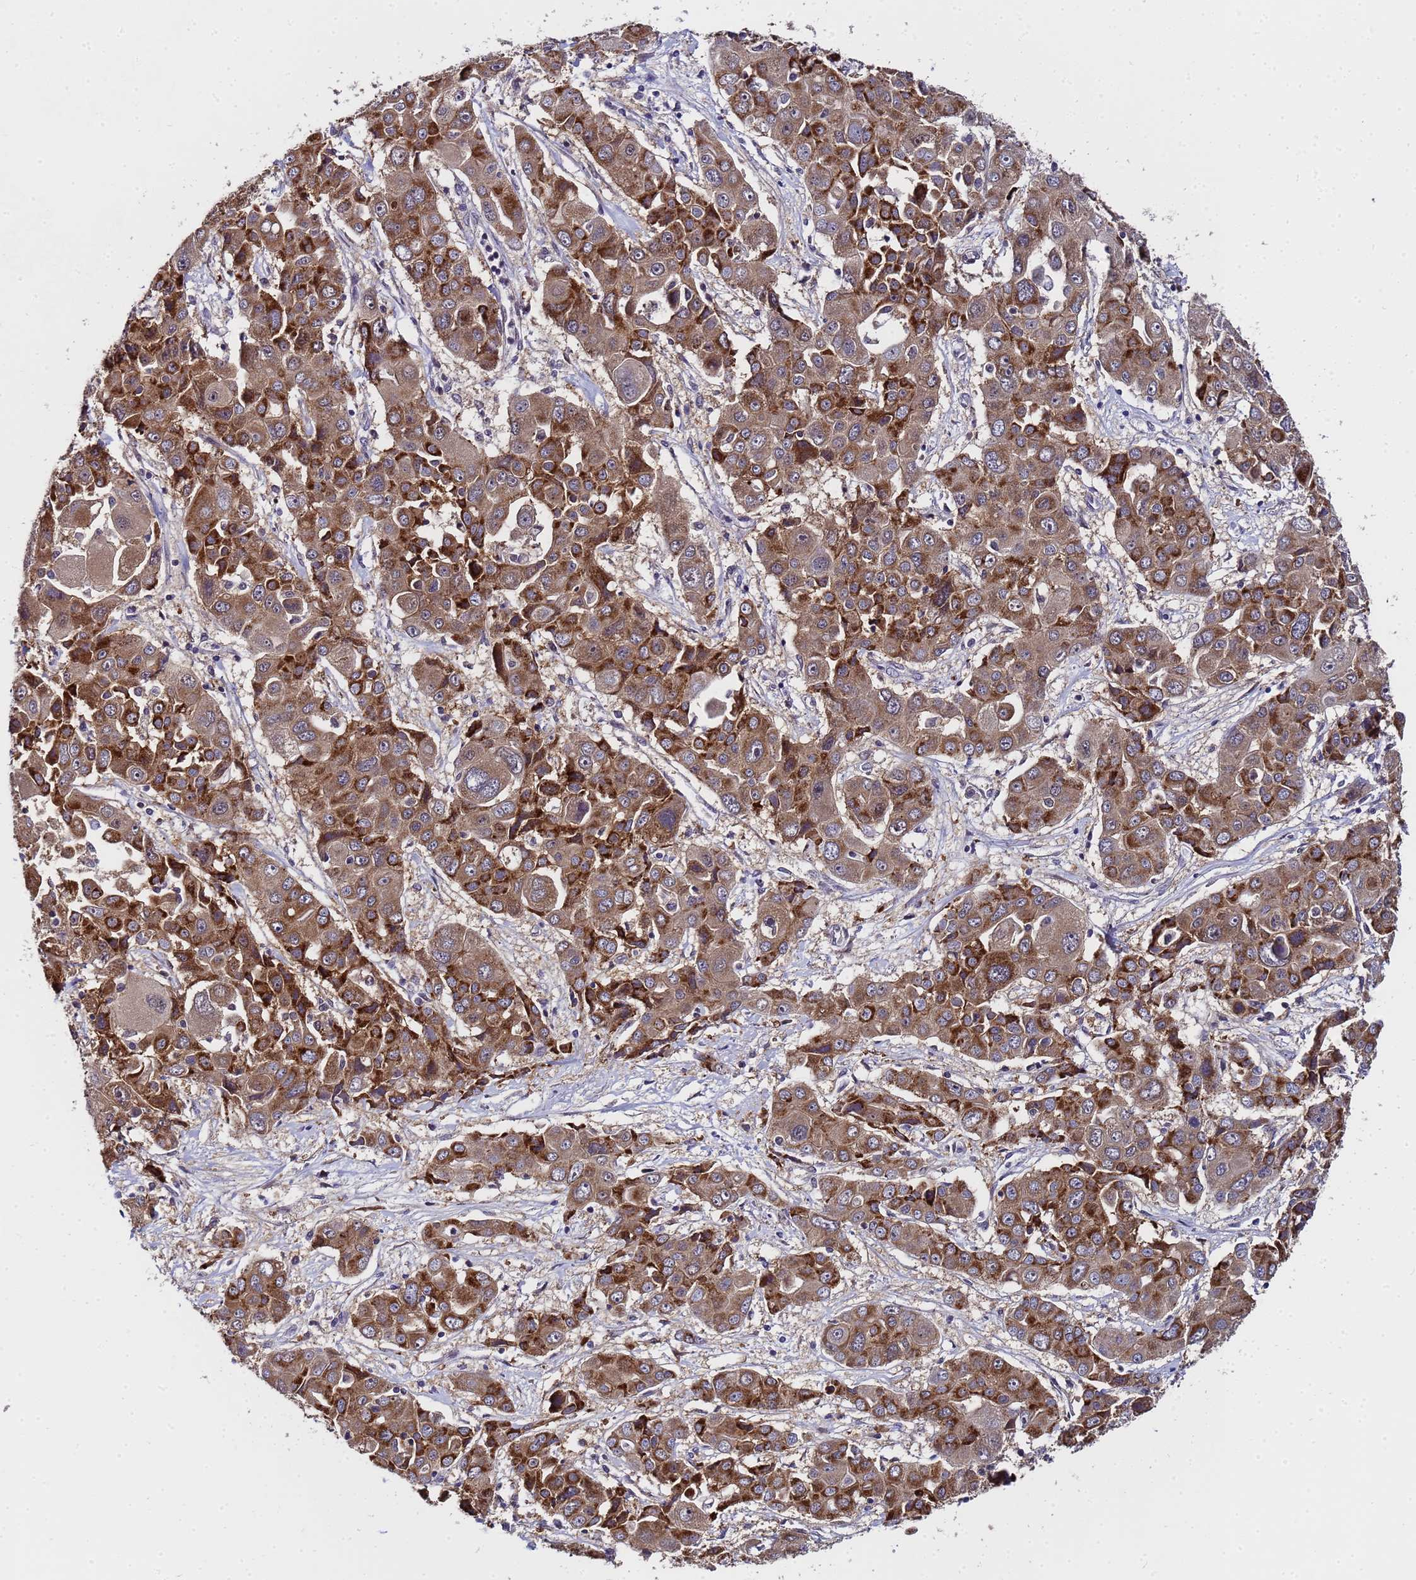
{"staining": {"intensity": "strong", "quantity": ">75%", "location": "cytoplasmic/membranous"}, "tissue": "liver cancer", "cell_type": "Tumor cells", "image_type": "cancer", "snomed": [{"axis": "morphology", "description": "Cholangiocarcinoma"}, {"axis": "topography", "description": "Liver"}], "caption": "A brown stain highlights strong cytoplasmic/membranous staining of a protein in liver cancer tumor cells.", "gene": "ANAPC13", "patient": {"sex": "male", "age": 67}}